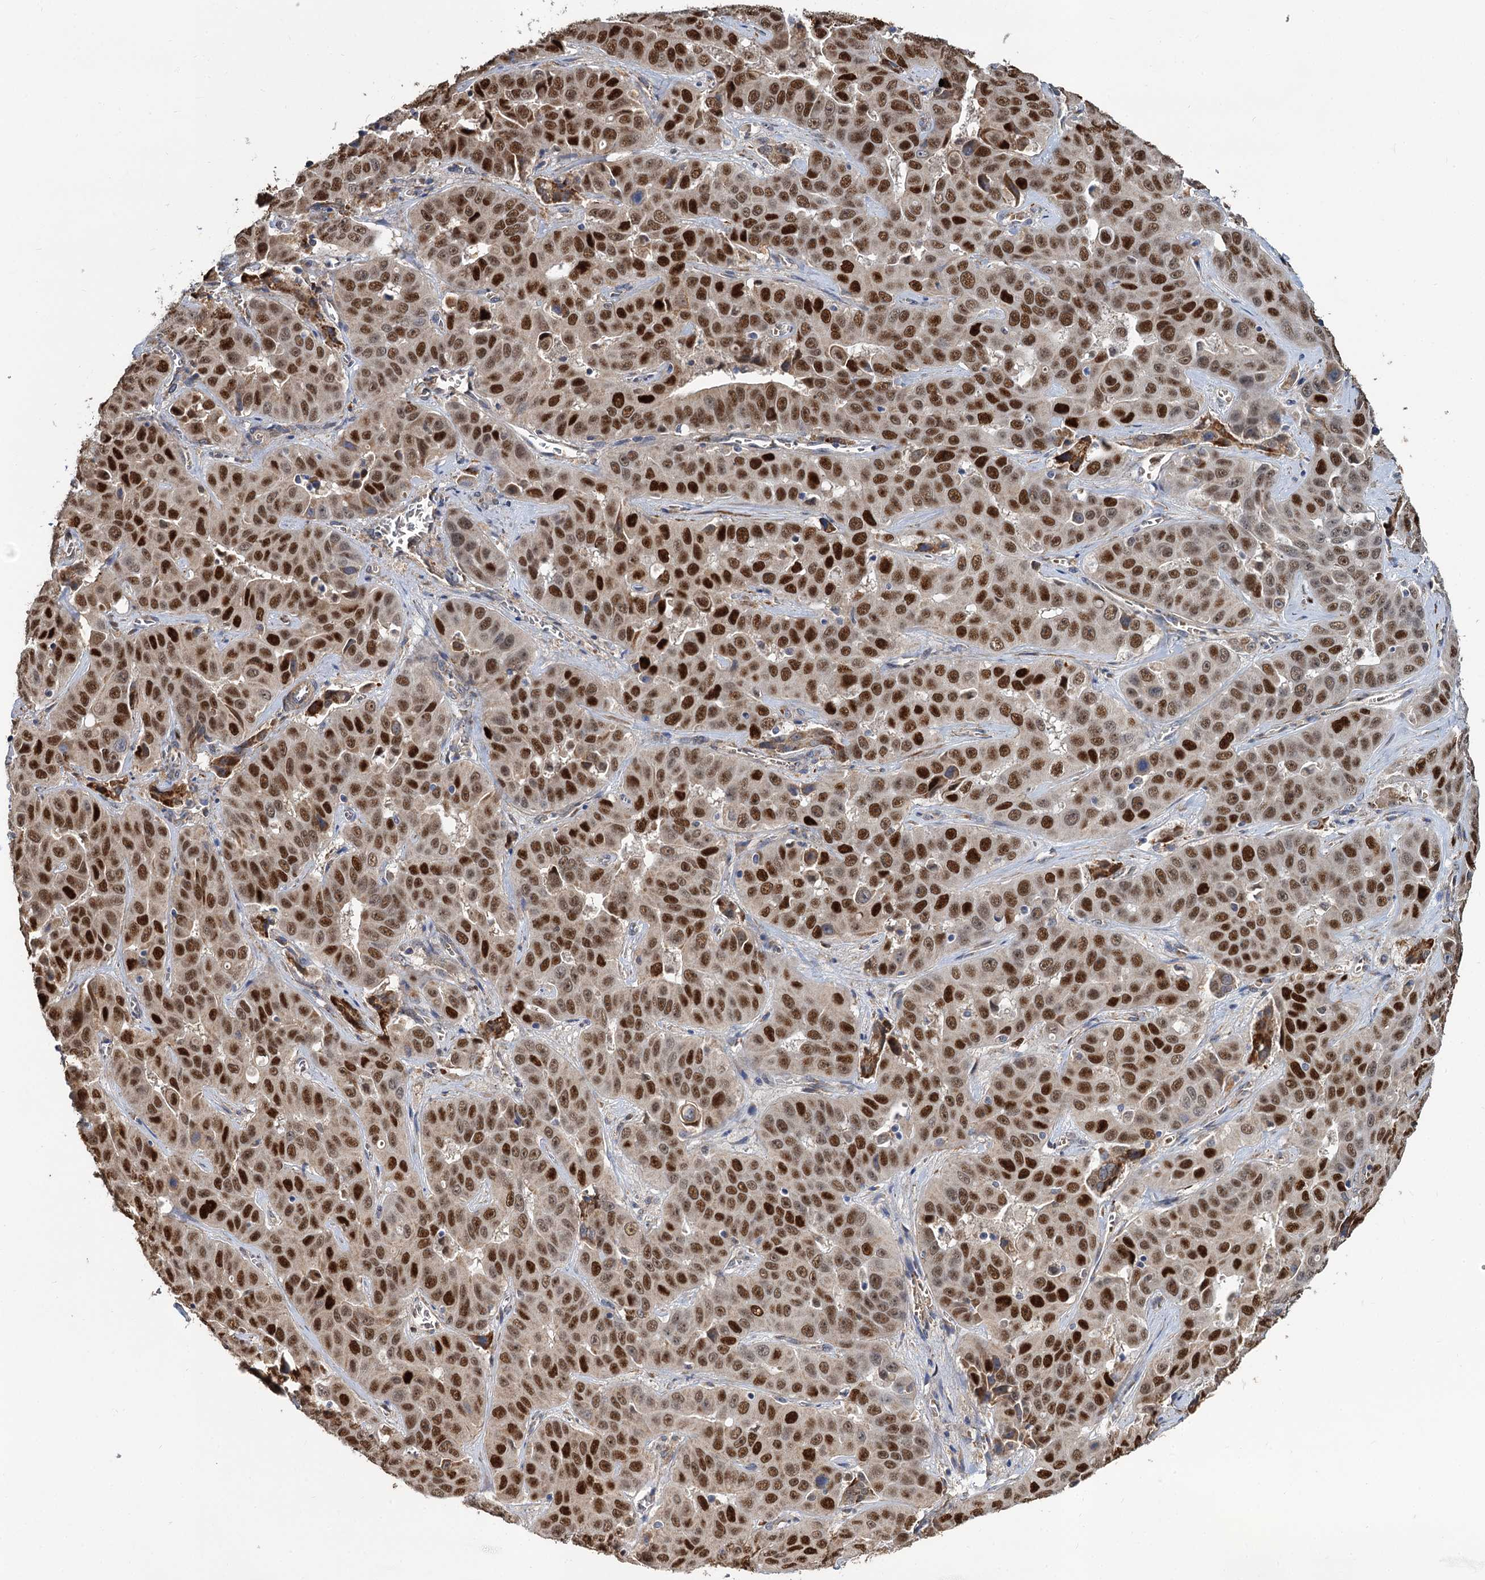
{"staining": {"intensity": "strong", "quantity": ">75%", "location": "cytoplasmic/membranous,nuclear"}, "tissue": "liver cancer", "cell_type": "Tumor cells", "image_type": "cancer", "snomed": [{"axis": "morphology", "description": "Cholangiocarcinoma"}, {"axis": "topography", "description": "Liver"}], "caption": "The histopathology image shows a brown stain indicating the presence of a protein in the cytoplasmic/membranous and nuclear of tumor cells in liver cancer (cholangiocarcinoma).", "gene": "ALKBH7", "patient": {"sex": "female", "age": 52}}